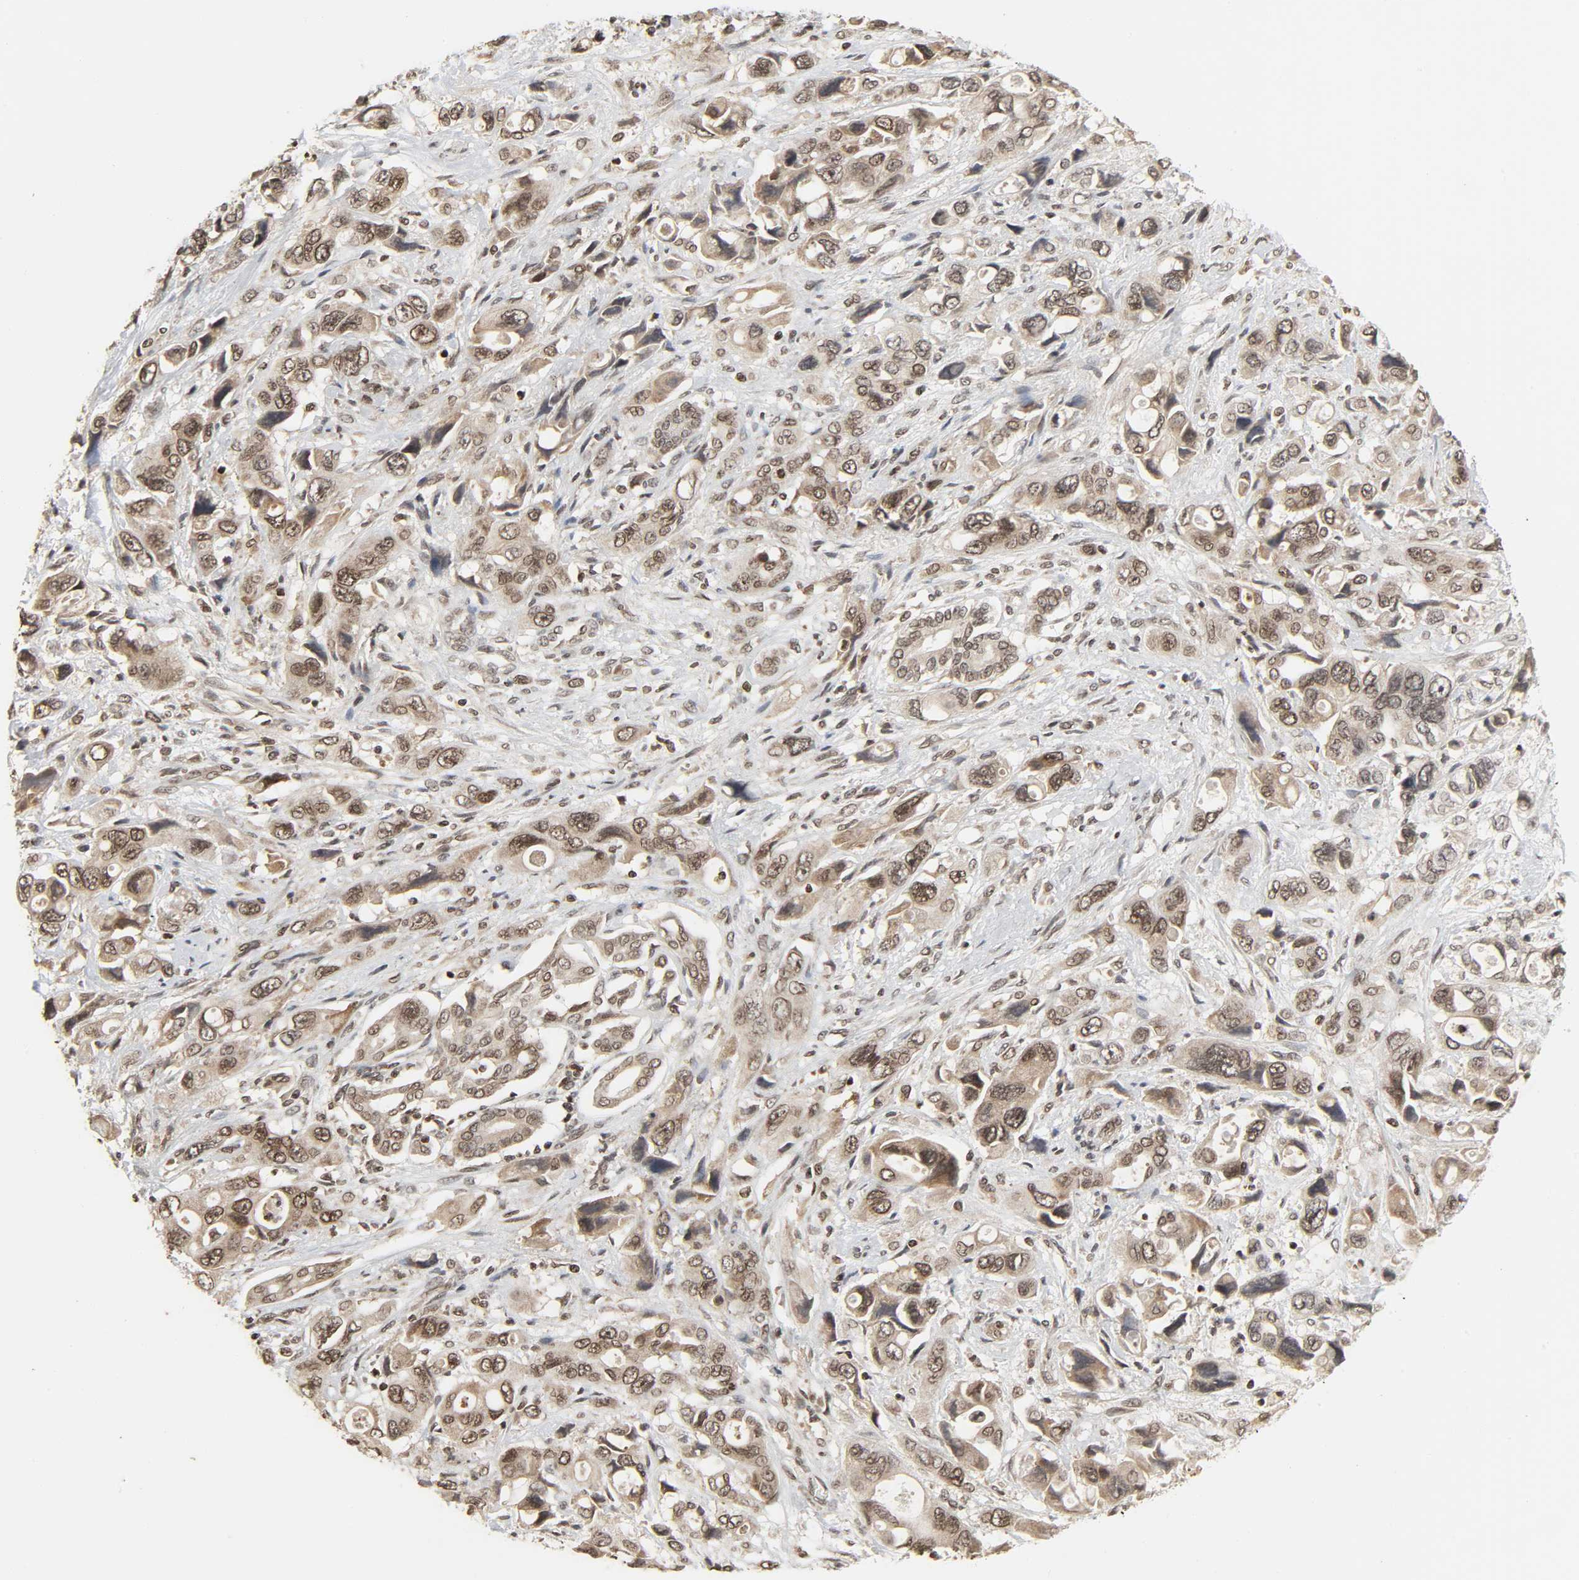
{"staining": {"intensity": "weak", "quantity": "25%-75%", "location": "cytoplasmic/membranous,nuclear"}, "tissue": "pancreatic cancer", "cell_type": "Tumor cells", "image_type": "cancer", "snomed": [{"axis": "morphology", "description": "Adenocarcinoma, NOS"}, {"axis": "topography", "description": "Pancreas"}], "caption": "High-power microscopy captured an immunohistochemistry micrograph of adenocarcinoma (pancreatic), revealing weak cytoplasmic/membranous and nuclear expression in approximately 25%-75% of tumor cells.", "gene": "XRCC1", "patient": {"sex": "male", "age": 46}}